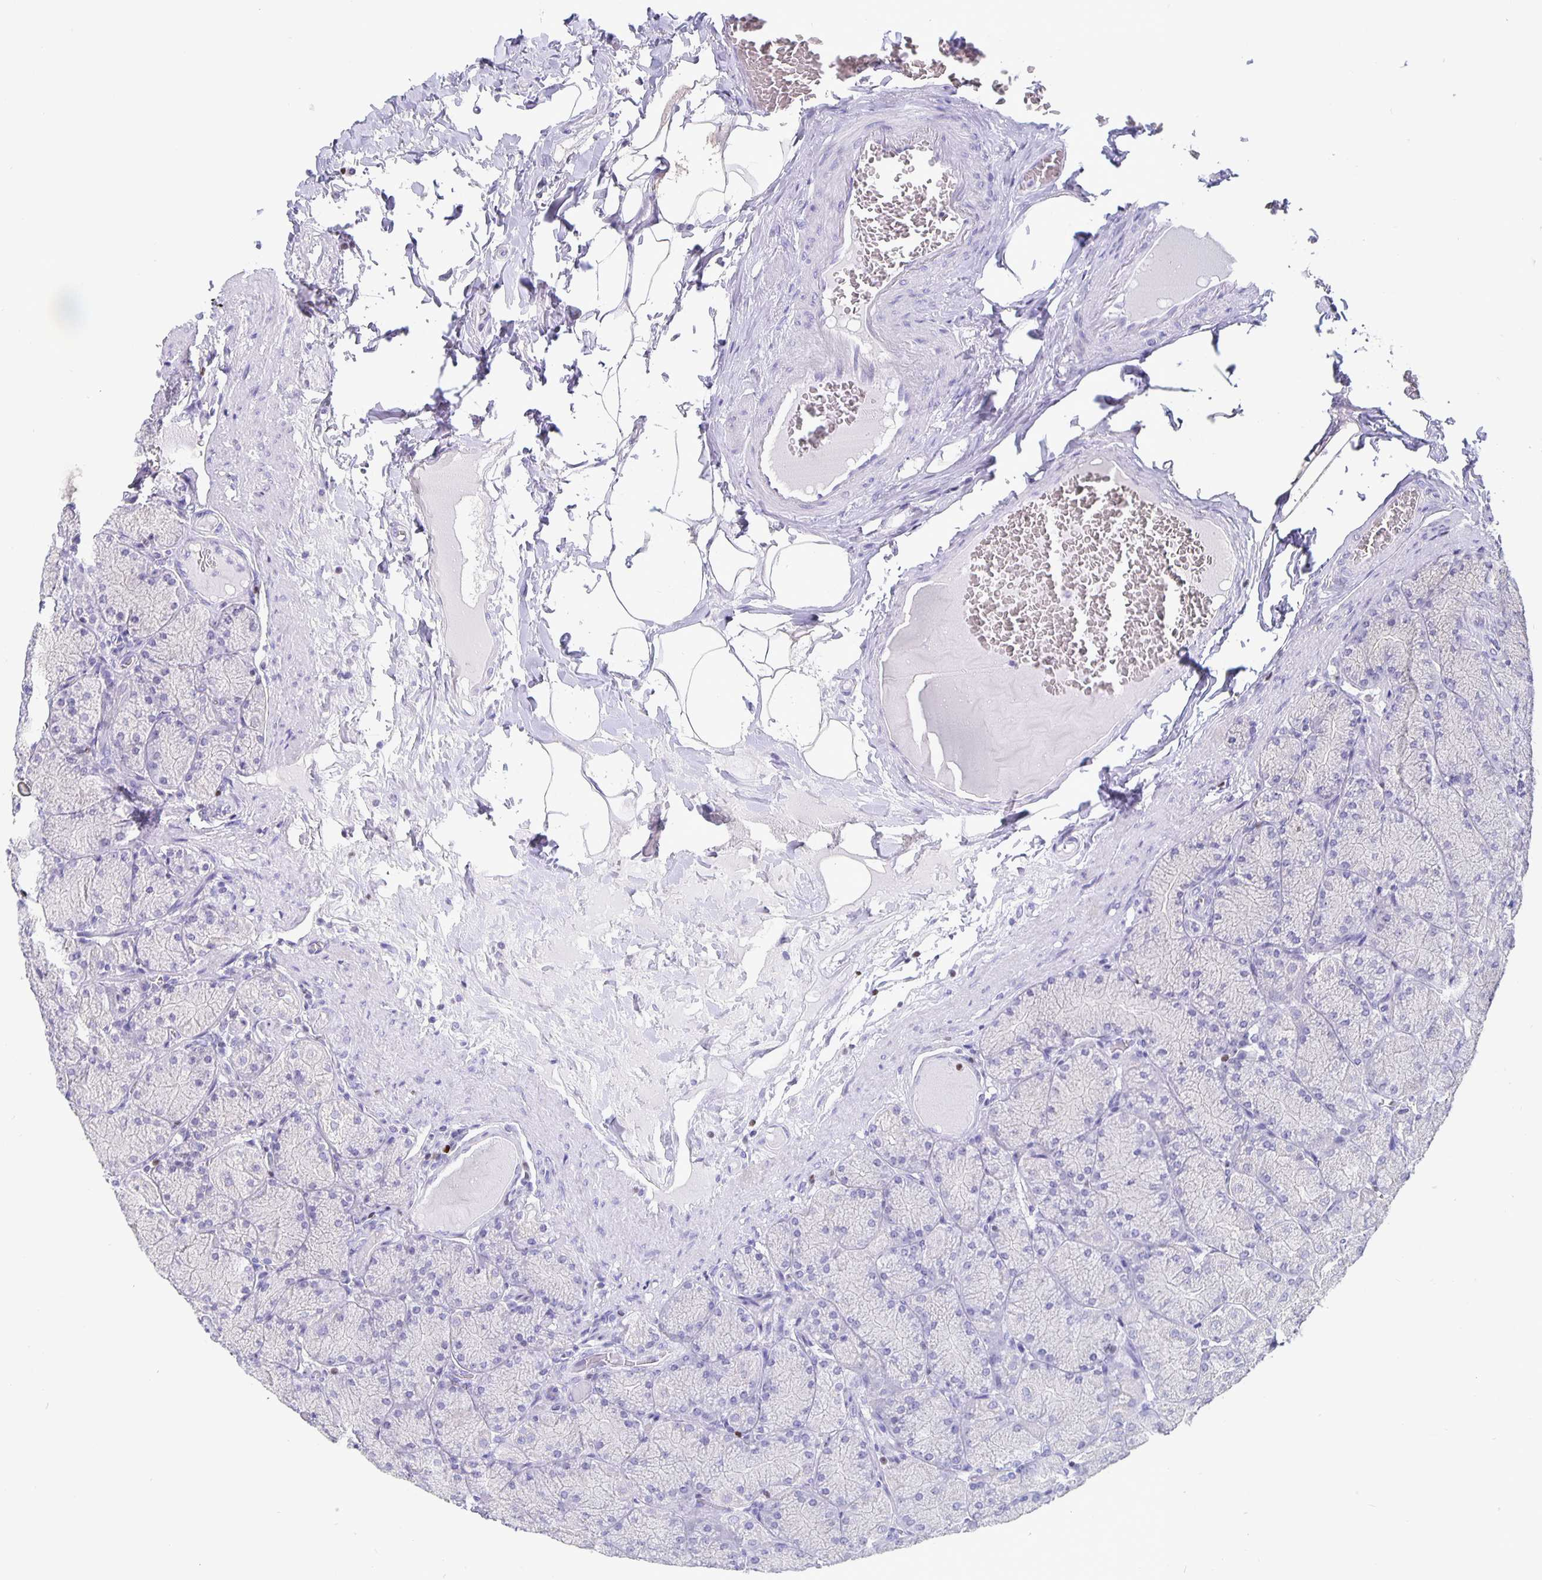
{"staining": {"intensity": "negative", "quantity": "none", "location": "none"}, "tissue": "stomach", "cell_type": "Glandular cells", "image_type": "normal", "snomed": [{"axis": "morphology", "description": "Normal tissue, NOS"}, {"axis": "topography", "description": "Stomach, upper"}], "caption": "Protein analysis of normal stomach exhibits no significant expression in glandular cells.", "gene": "SATB2", "patient": {"sex": "female", "age": 56}}